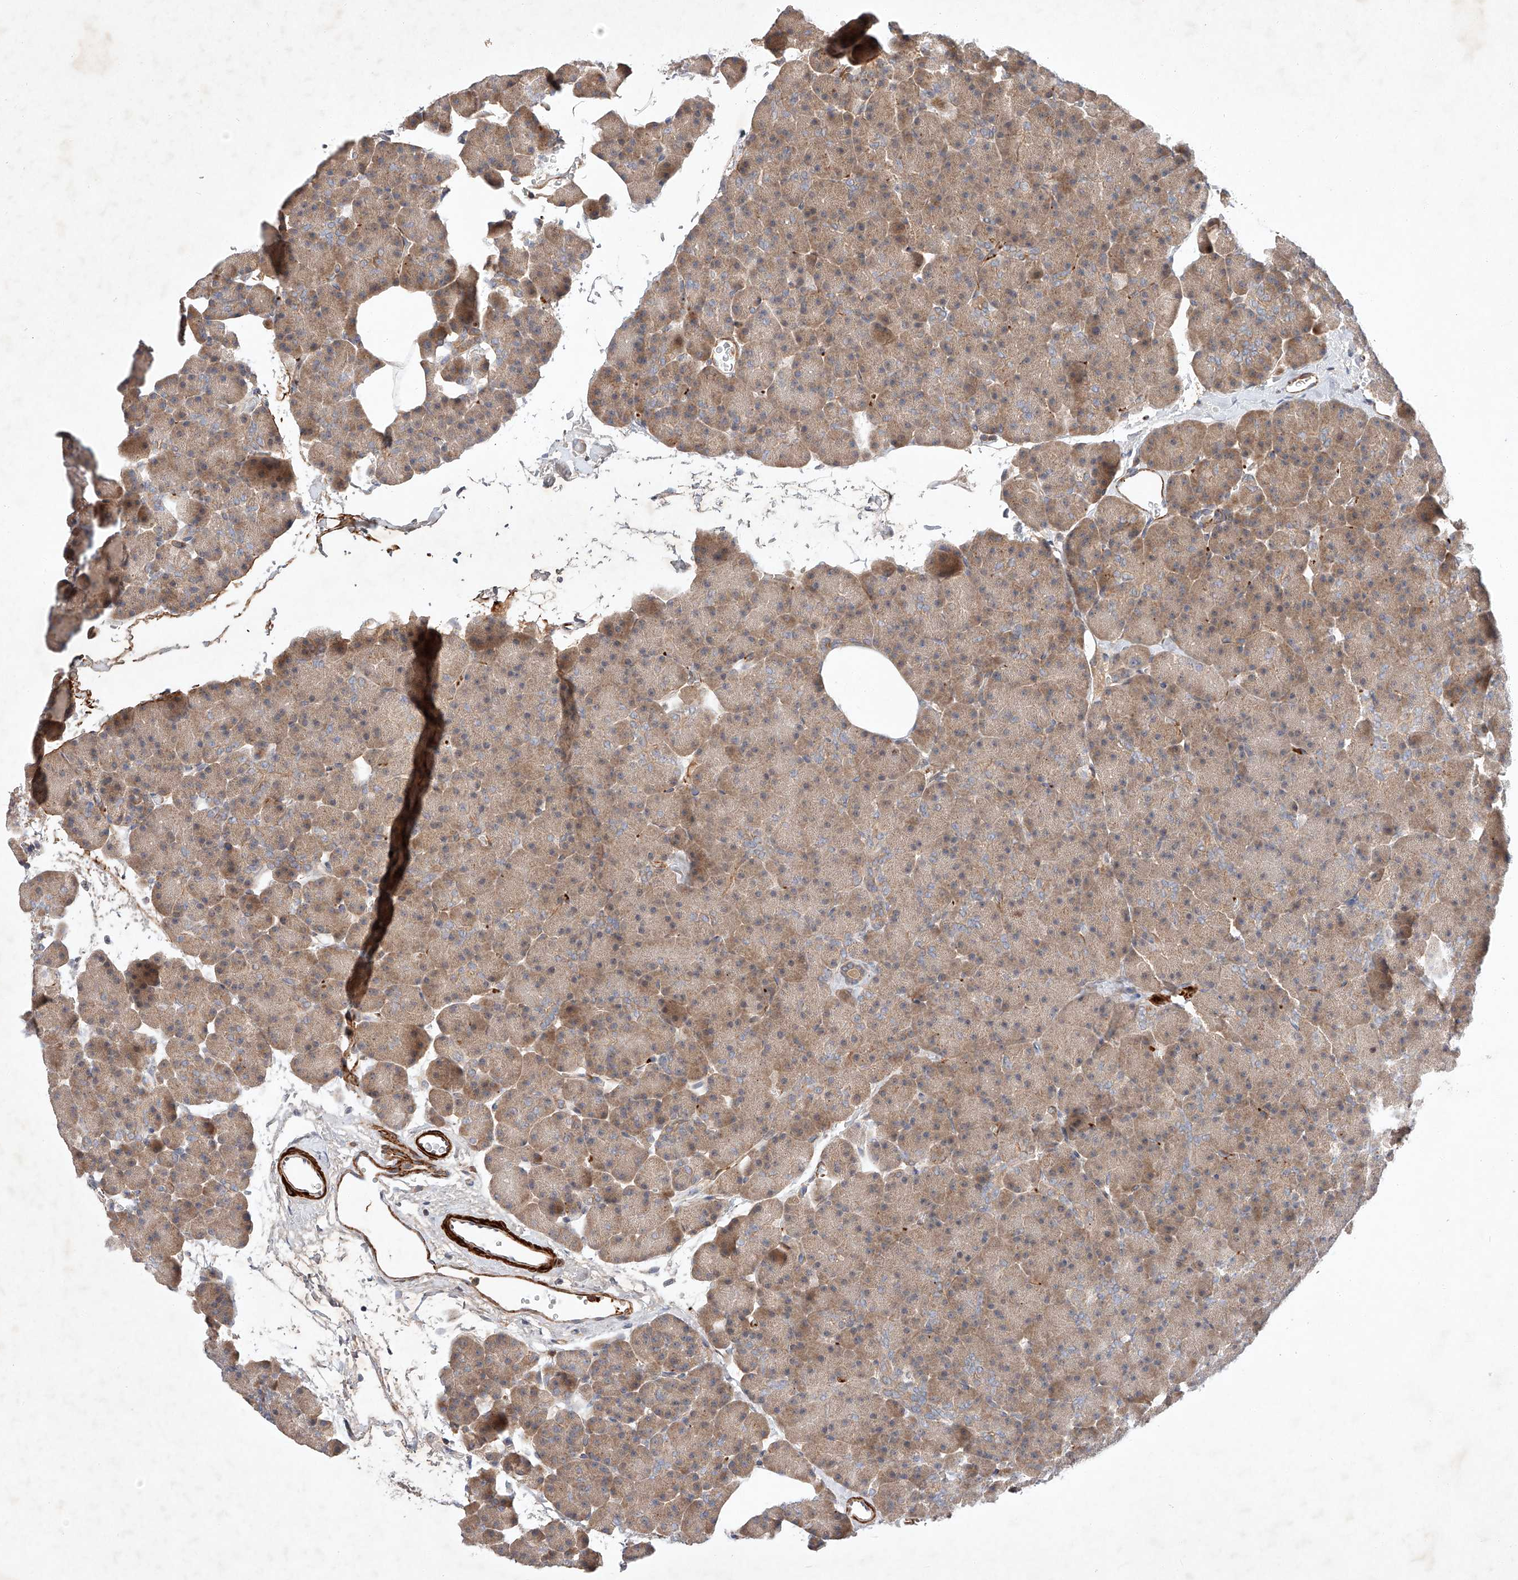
{"staining": {"intensity": "weak", "quantity": ">75%", "location": "cytoplasmic/membranous"}, "tissue": "pancreas", "cell_type": "Exocrine glandular cells", "image_type": "normal", "snomed": [{"axis": "morphology", "description": "Normal tissue, NOS"}, {"axis": "morphology", "description": "Carcinoid, malignant, NOS"}, {"axis": "topography", "description": "Pancreas"}], "caption": "The image shows staining of unremarkable pancreas, revealing weak cytoplasmic/membranous protein expression (brown color) within exocrine glandular cells. Nuclei are stained in blue.", "gene": "ARHGAP33", "patient": {"sex": "female", "age": 35}}